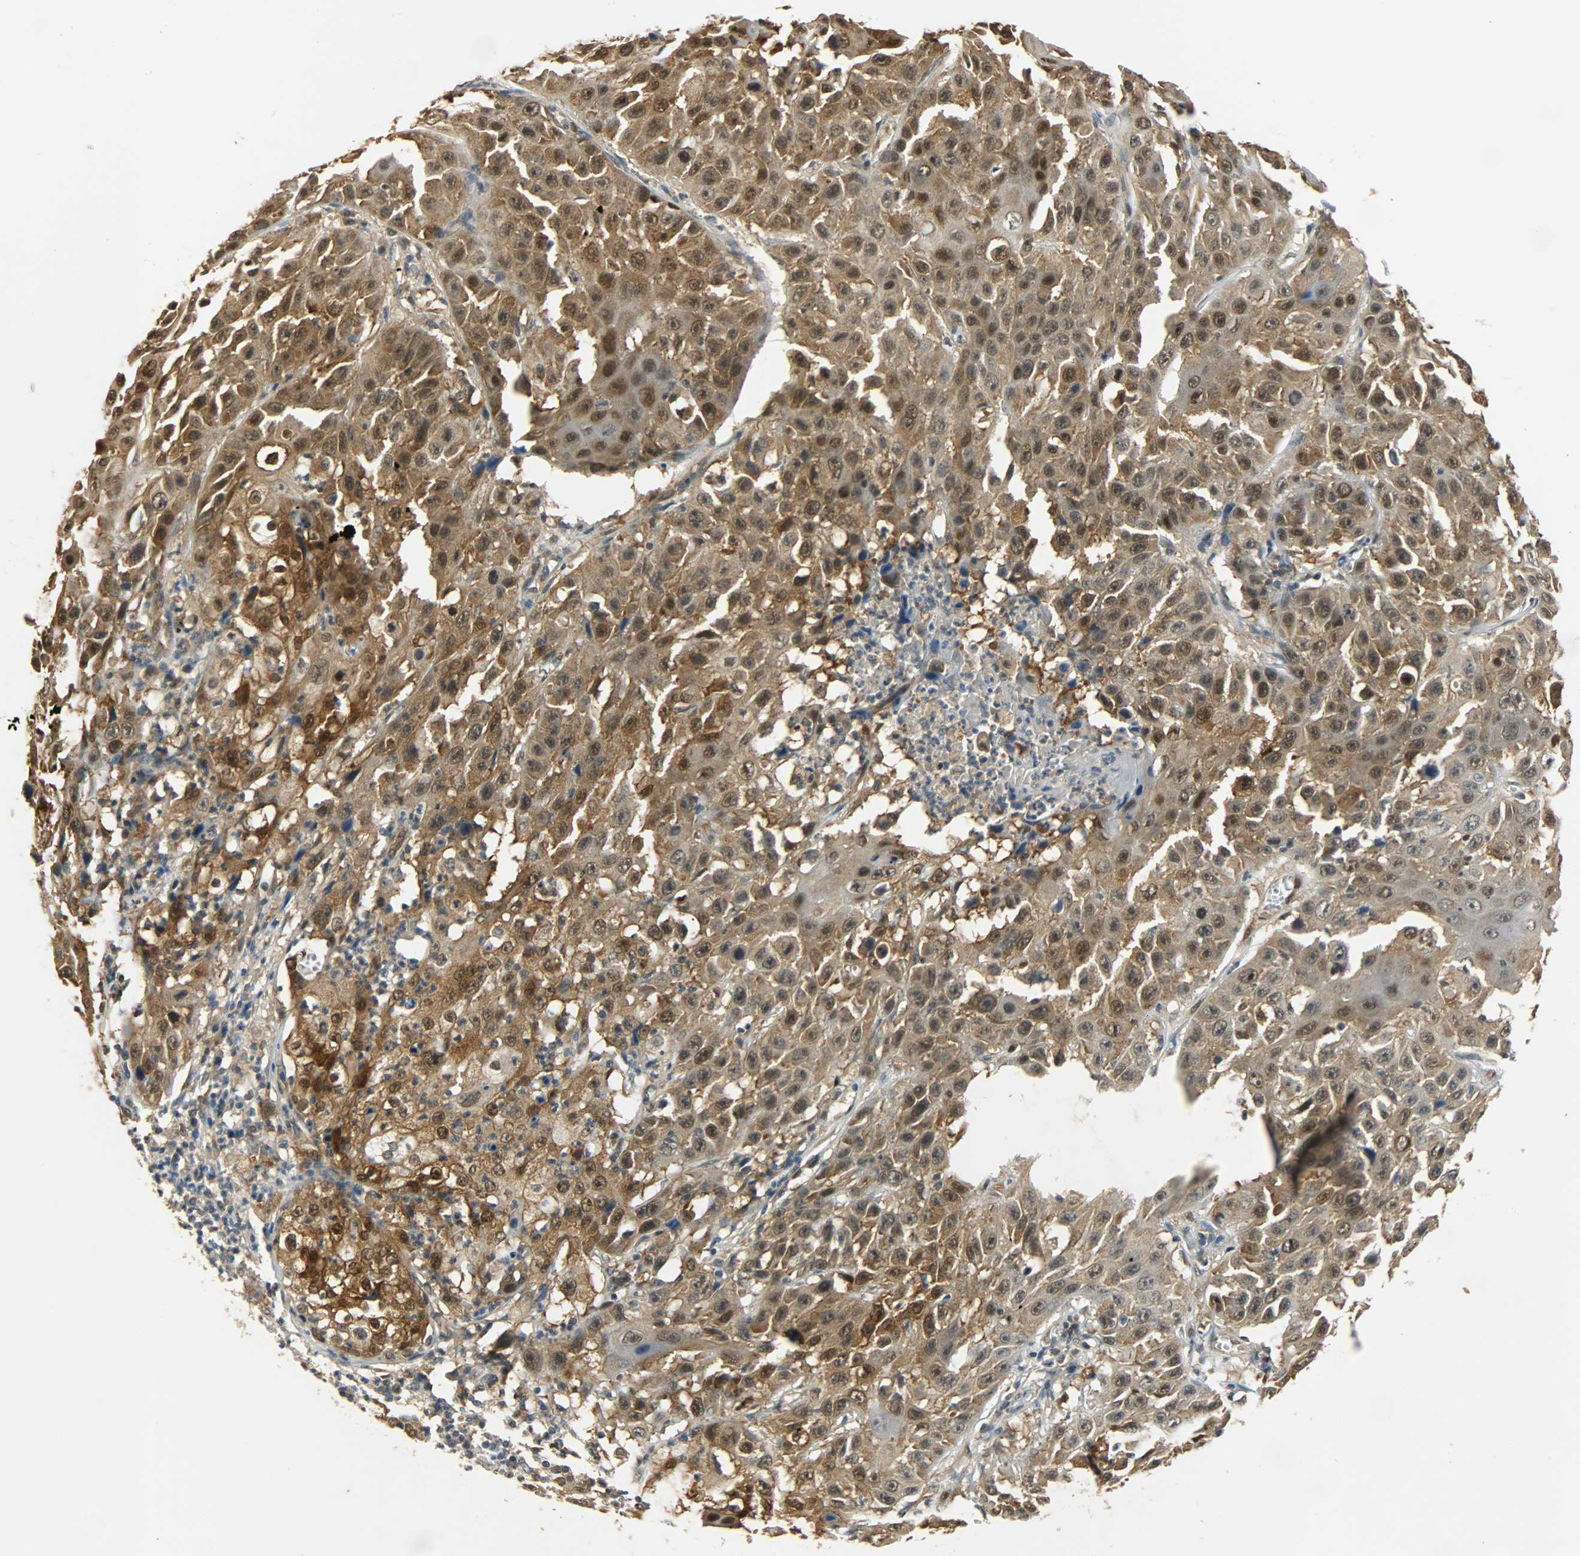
{"staining": {"intensity": "strong", "quantity": ">75%", "location": "cytoplasmic/membranous,nuclear"}, "tissue": "cervical cancer", "cell_type": "Tumor cells", "image_type": "cancer", "snomed": [{"axis": "morphology", "description": "Squamous cell carcinoma, NOS"}, {"axis": "topography", "description": "Cervix"}], "caption": "A micrograph of cervical cancer stained for a protein reveals strong cytoplasmic/membranous and nuclear brown staining in tumor cells. The staining is performed using DAB (3,3'-diaminobenzidine) brown chromogen to label protein expression. The nuclei are counter-stained blue using hematoxylin.", "gene": "EIF4EBP1", "patient": {"sex": "female", "age": 39}}